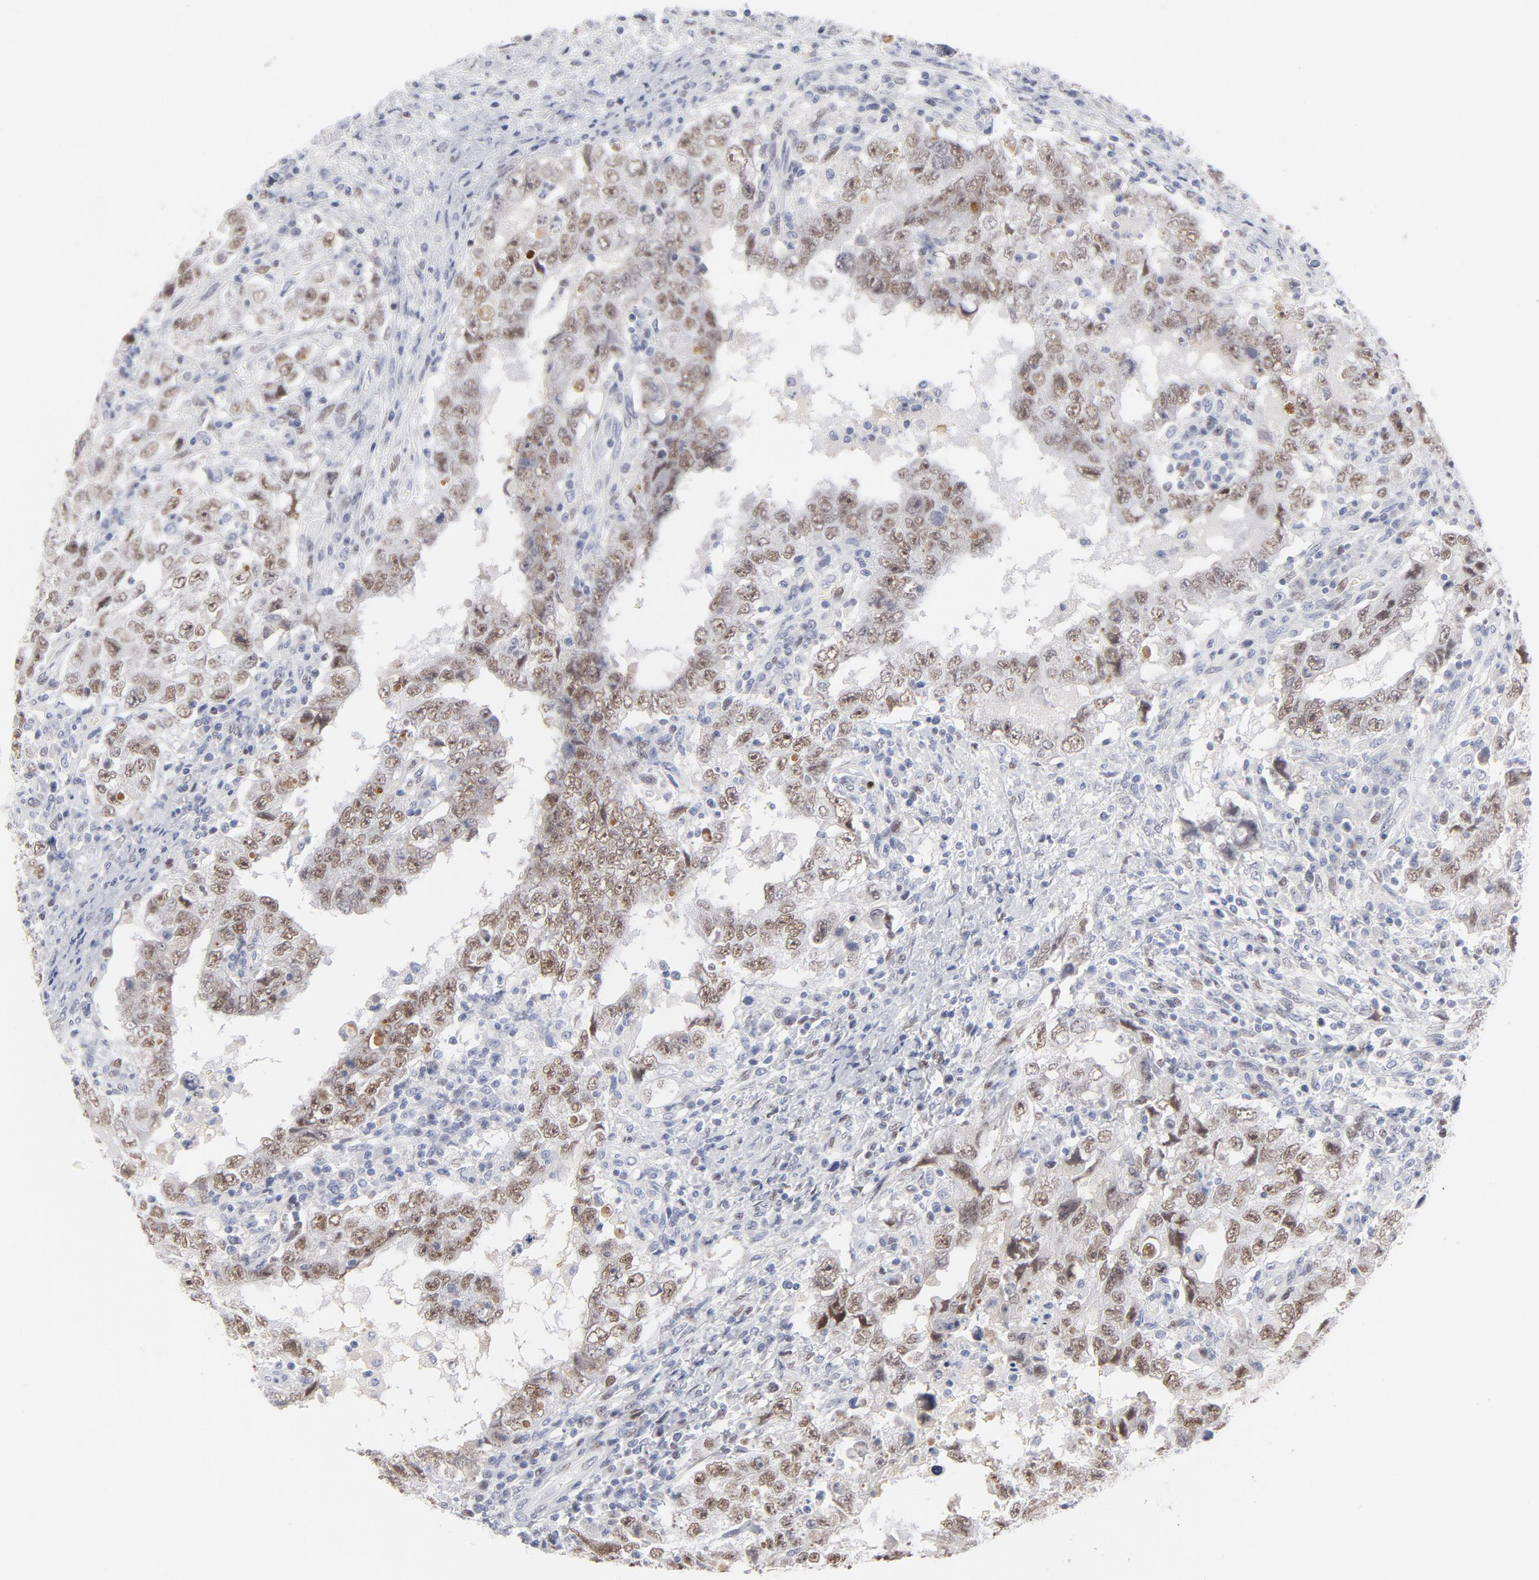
{"staining": {"intensity": "moderate", "quantity": ">75%", "location": "nuclear"}, "tissue": "testis cancer", "cell_type": "Tumor cells", "image_type": "cancer", "snomed": [{"axis": "morphology", "description": "Carcinoma, Embryonal, NOS"}, {"axis": "topography", "description": "Testis"}], "caption": "Embryonal carcinoma (testis) was stained to show a protein in brown. There is medium levels of moderate nuclear positivity in approximately >75% of tumor cells.", "gene": "MCM7", "patient": {"sex": "male", "age": 26}}